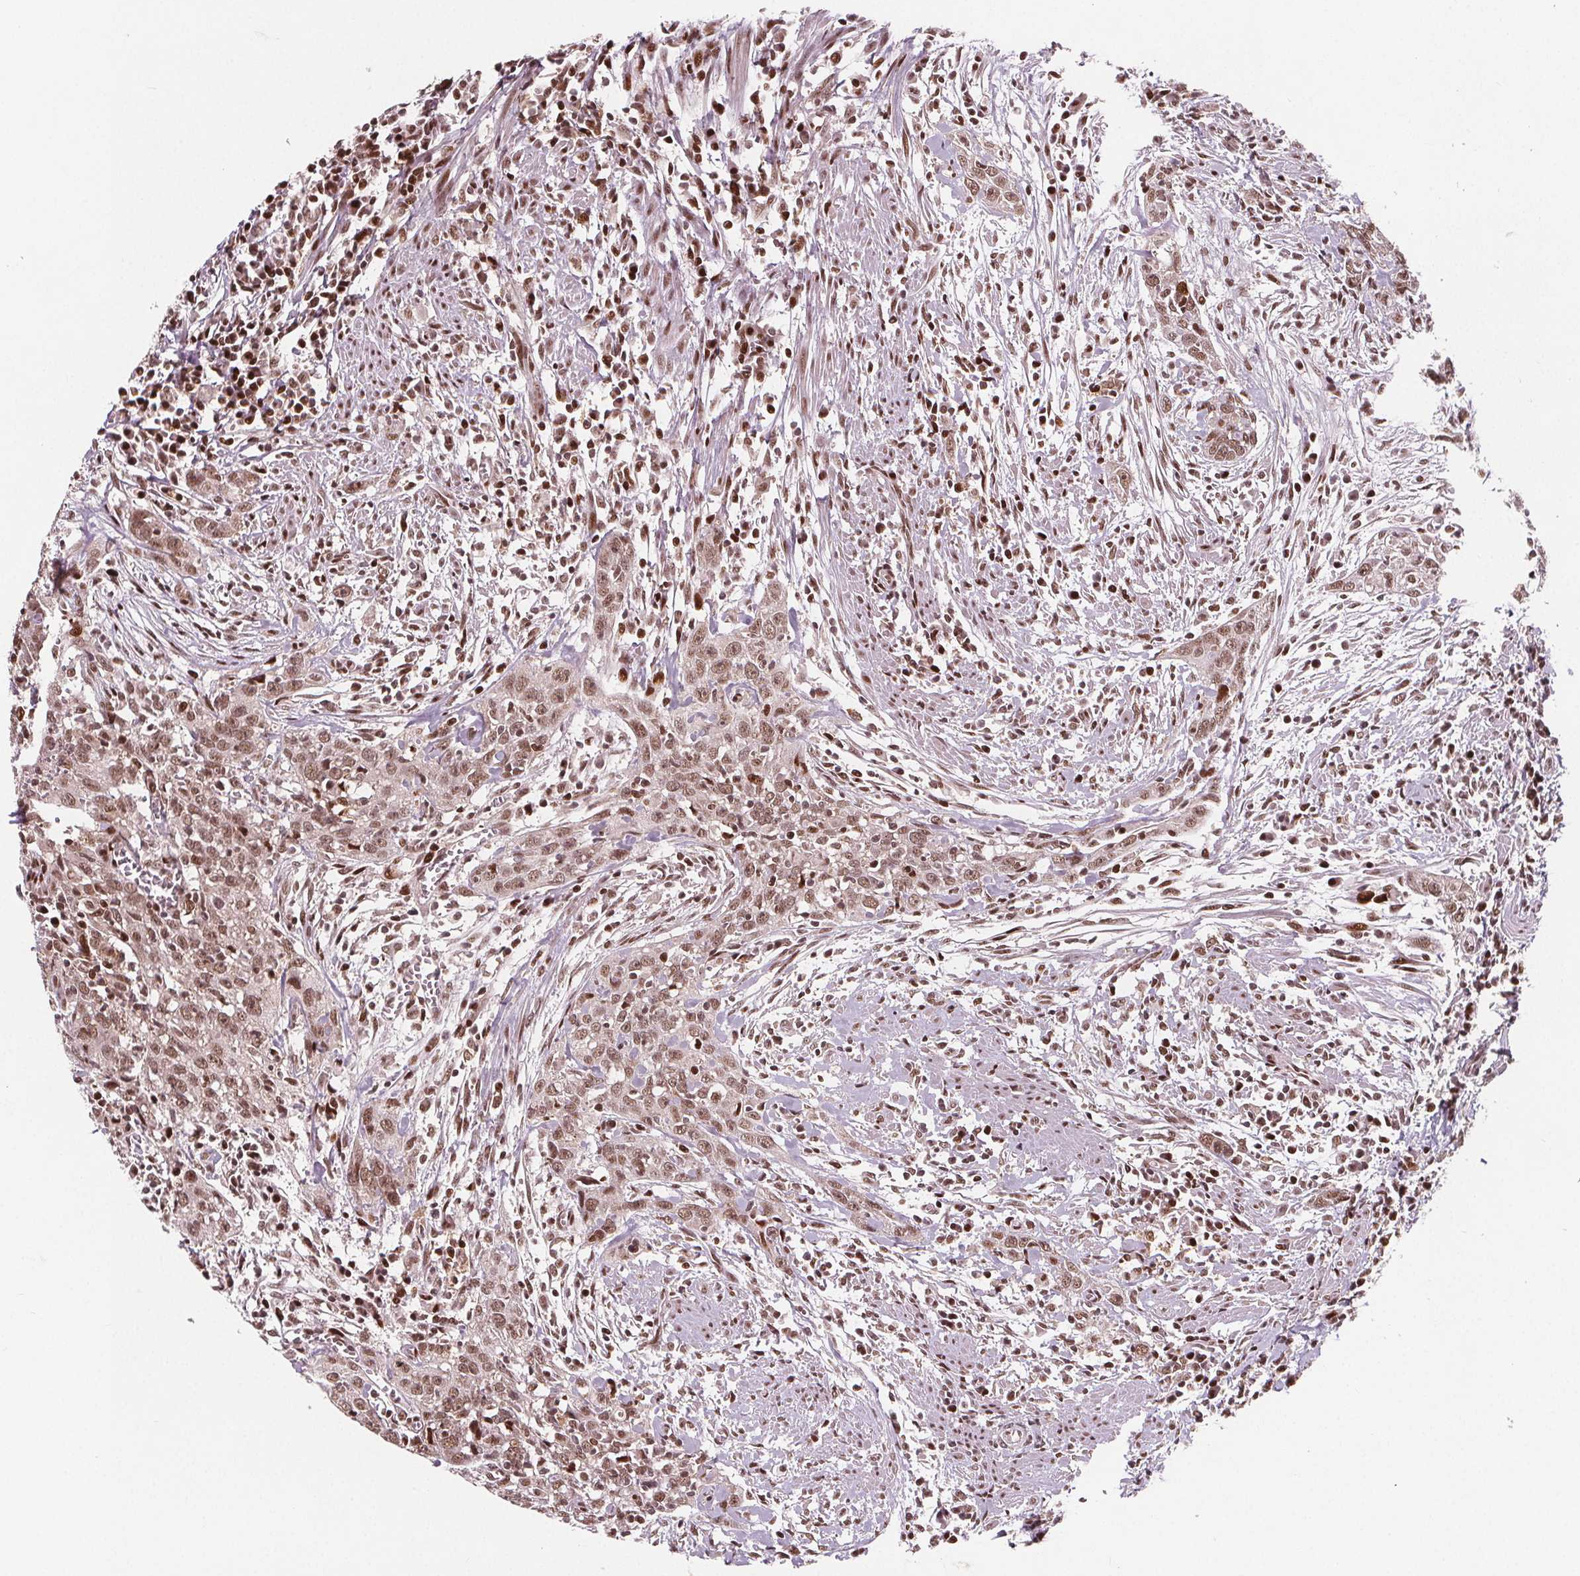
{"staining": {"intensity": "moderate", "quantity": ">75%", "location": "nuclear"}, "tissue": "urothelial cancer", "cell_type": "Tumor cells", "image_type": "cancer", "snomed": [{"axis": "morphology", "description": "Urothelial carcinoma, High grade"}, {"axis": "topography", "description": "Urinary bladder"}], "caption": "Immunohistochemistry histopathology image of neoplastic tissue: human high-grade urothelial carcinoma stained using immunohistochemistry (IHC) shows medium levels of moderate protein expression localized specifically in the nuclear of tumor cells, appearing as a nuclear brown color.", "gene": "SNRNP35", "patient": {"sex": "male", "age": 83}}